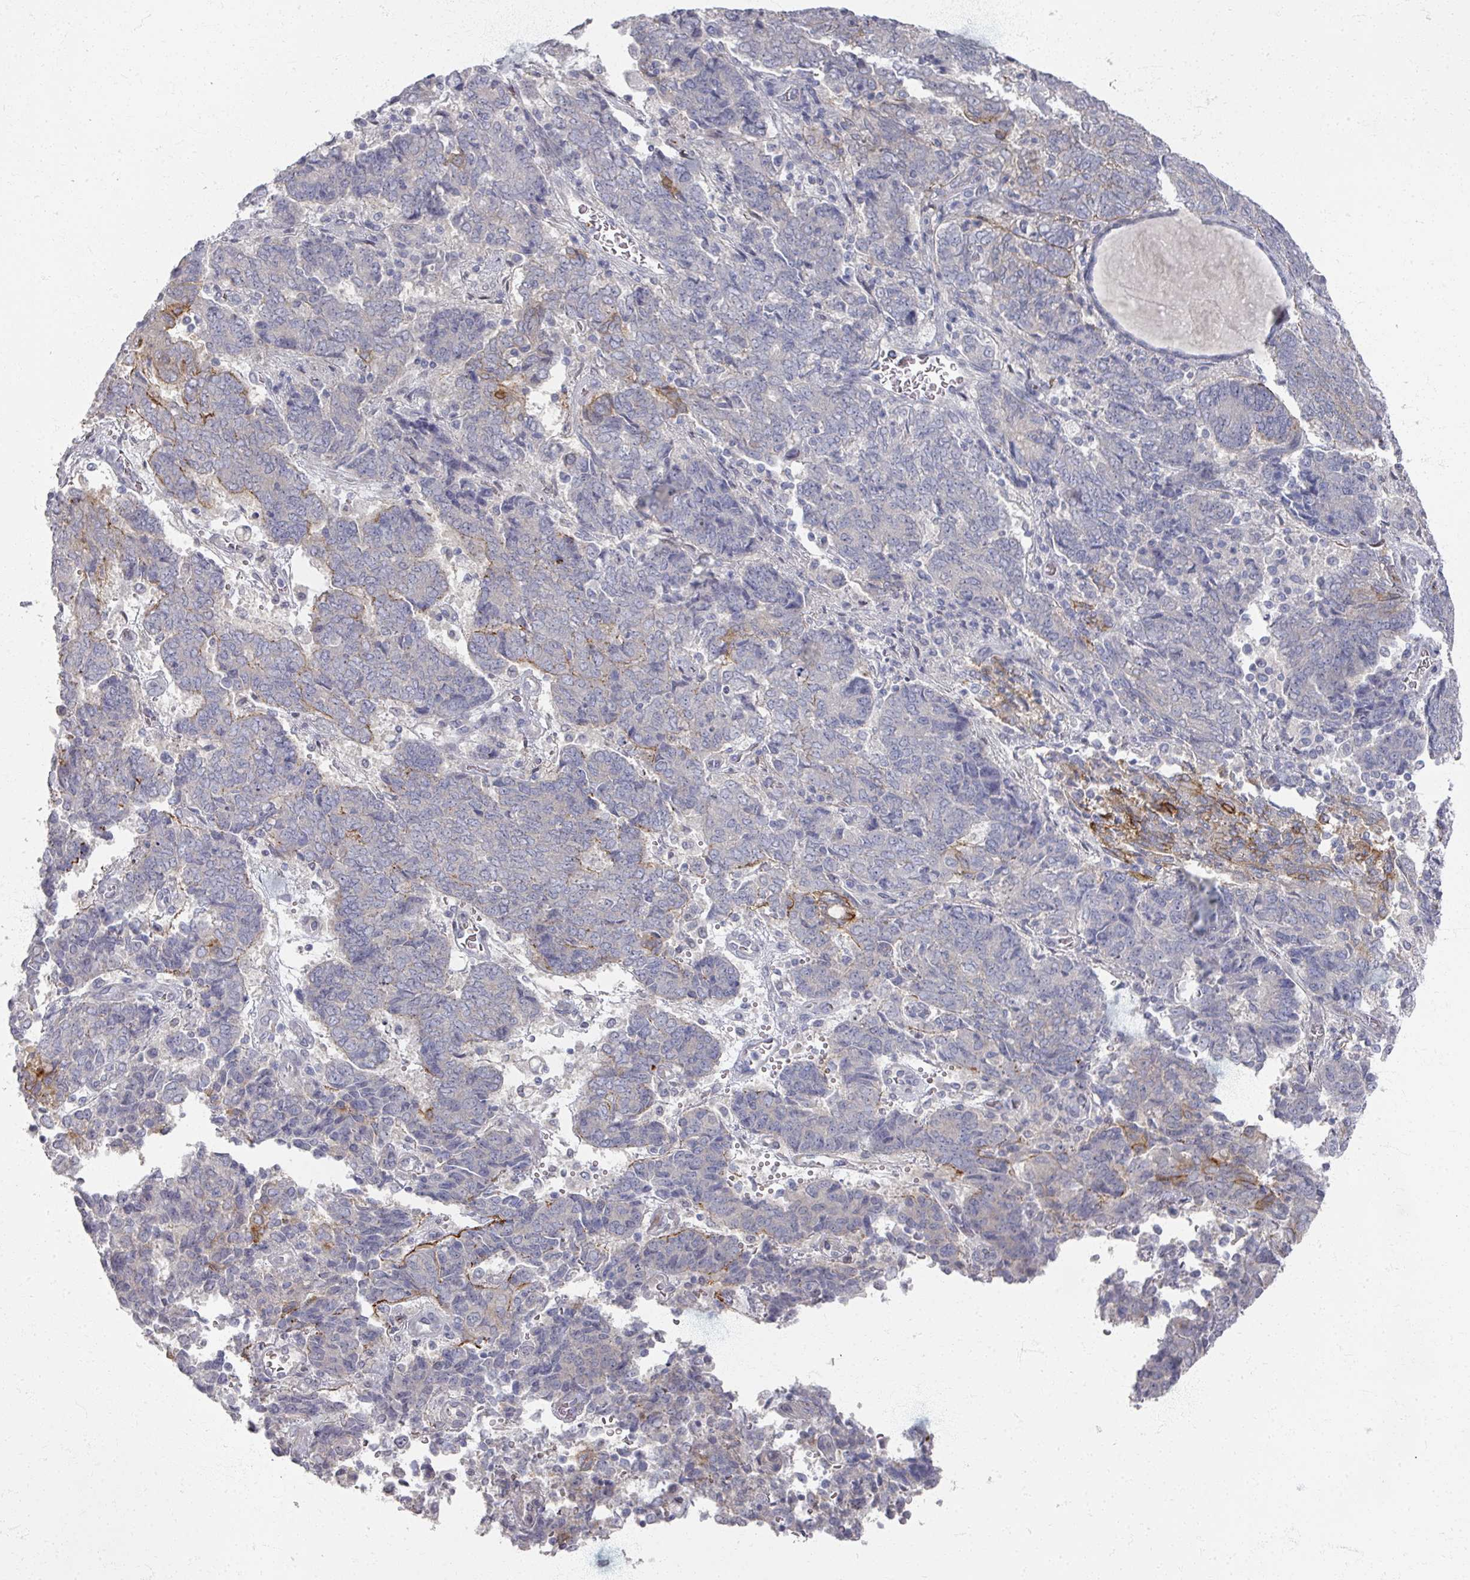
{"staining": {"intensity": "moderate", "quantity": "<25%", "location": "cytoplasmic/membranous"}, "tissue": "endometrial cancer", "cell_type": "Tumor cells", "image_type": "cancer", "snomed": [{"axis": "morphology", "description": "Adenocarcinoma, NOS"}, {"axis": "topography", "description": "Endometrium"}], "caption": "Immunohistochemical staining of endometrial cancer demonstrates moderate cytoplasmic/membranous protein positivity in approximately <25% of tumor cells.", "gene": "TTYH3", "patient": {"sex": "female", "age": 80}}